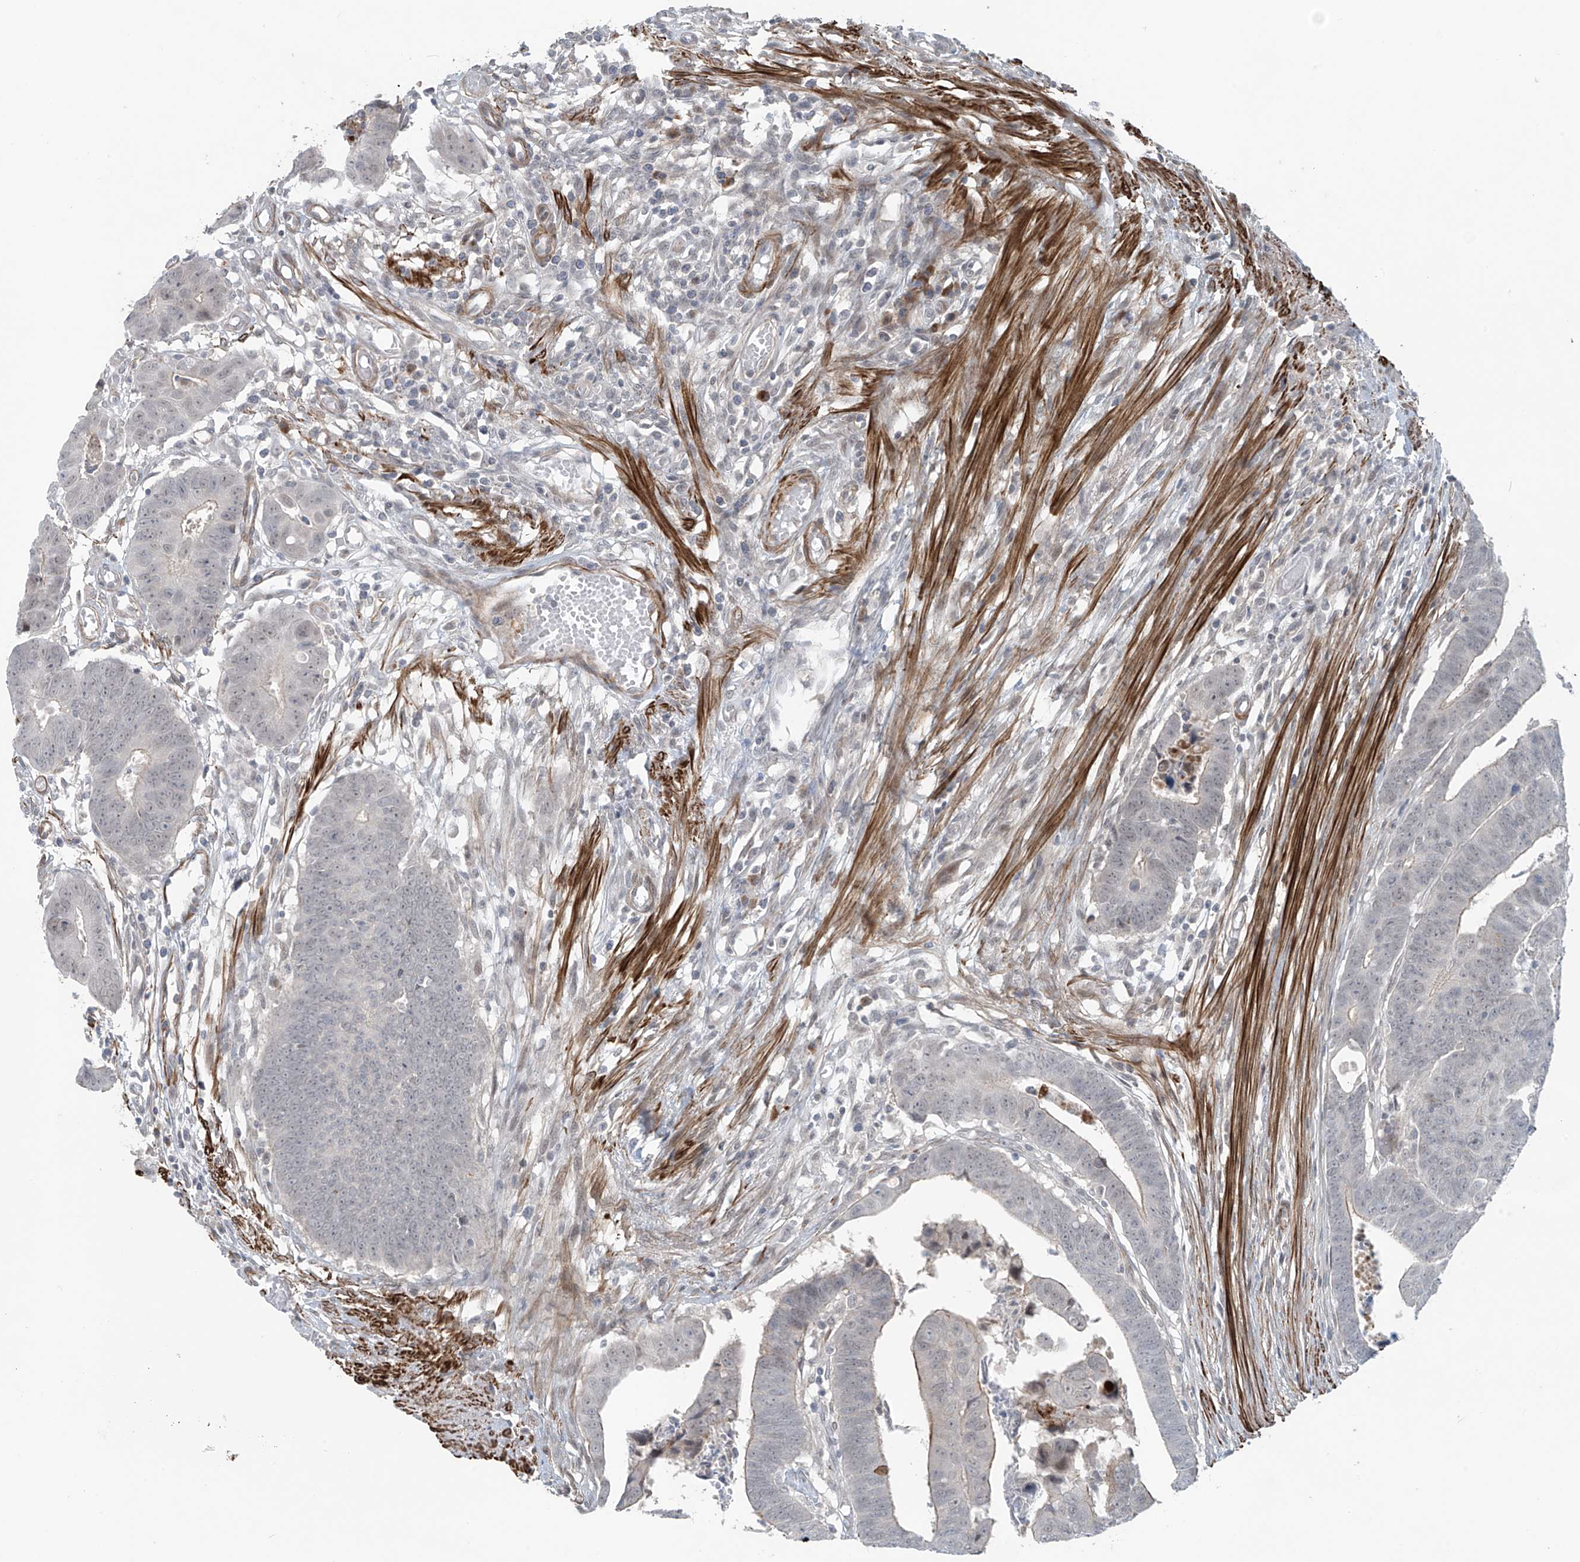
{"staining": {"intensity": "weak", "quantity": "<25%", "location": "cytoplasmic/membranous"}, "tissue": "colorectal cancer", "cell_type": "Tumor cells", "image_type": "cancer", "snomed": [{"axis": "morphology", "description": "Adenocarcinoma, NOS"}, {"axis": "topography", "description": "Rectum"}], "caption": "Immunohistochemical staining of human adenocarcinoma (colorectal) demonstrates no significant expression in tumor cells. (Brightfield microscopy of DAB (3,3'-diaminobenzidine) IHC at high magnification).", "gene": "RASGEF1A", "patient": {"sex": "female", "age": 65}}